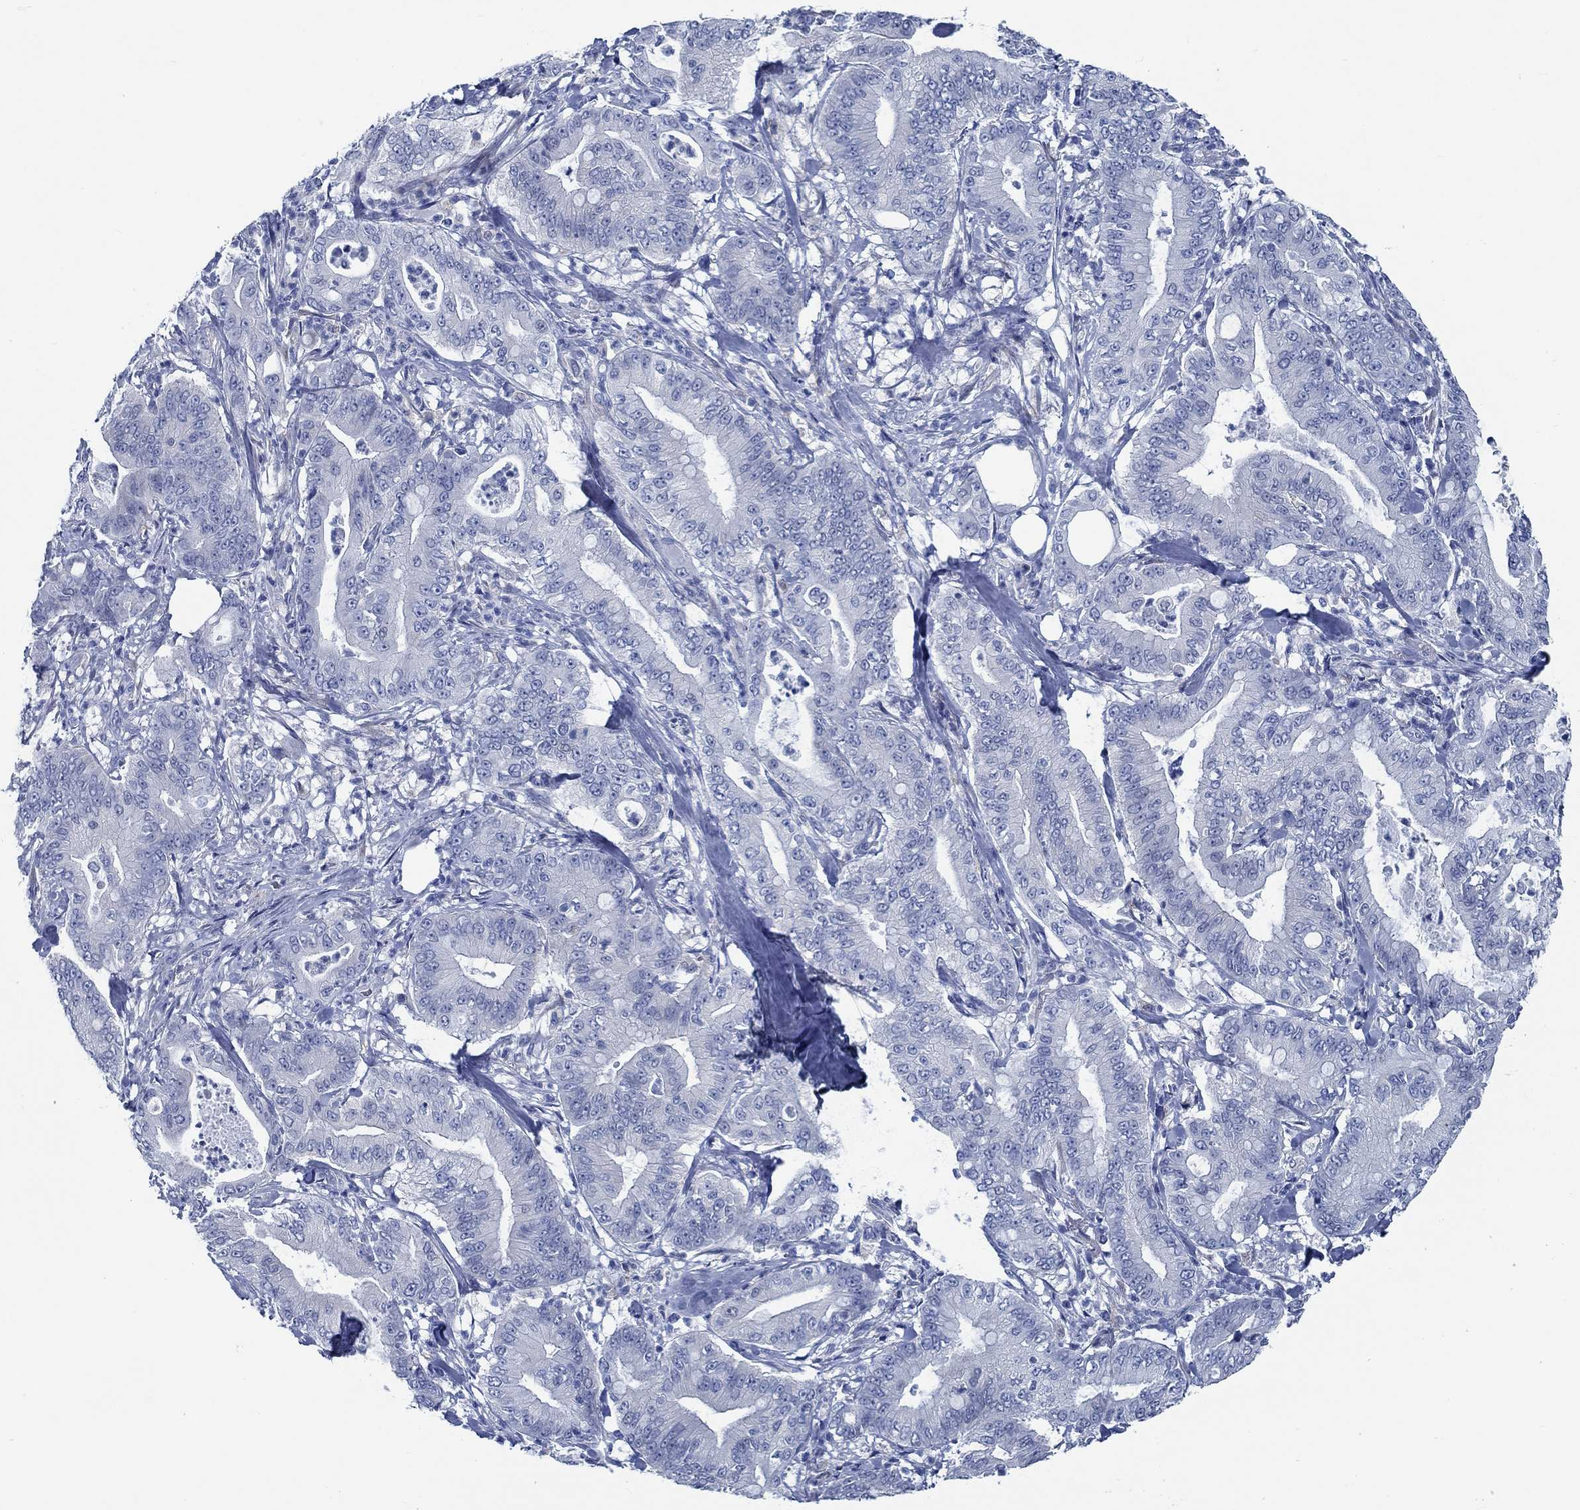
{"staining": {"intensity": "negative", "quantity": "none", "location": "none"}, "tissue": "pancreatic cancer", "cell_type": "Tumor cells", "image_type": "cancer", "snomed": [{"axis": "morphology", "description": "Adenocarcinoma, NOS"}, {"axis": "topography", "description": "Pancreas"}], "caption": "An image of pancreatic adenocarcinoma stained for a protein reveals no brown staining in tumor cells.", "gene": "SVEP1", "patient": {"sex": "male", "age": 71}}